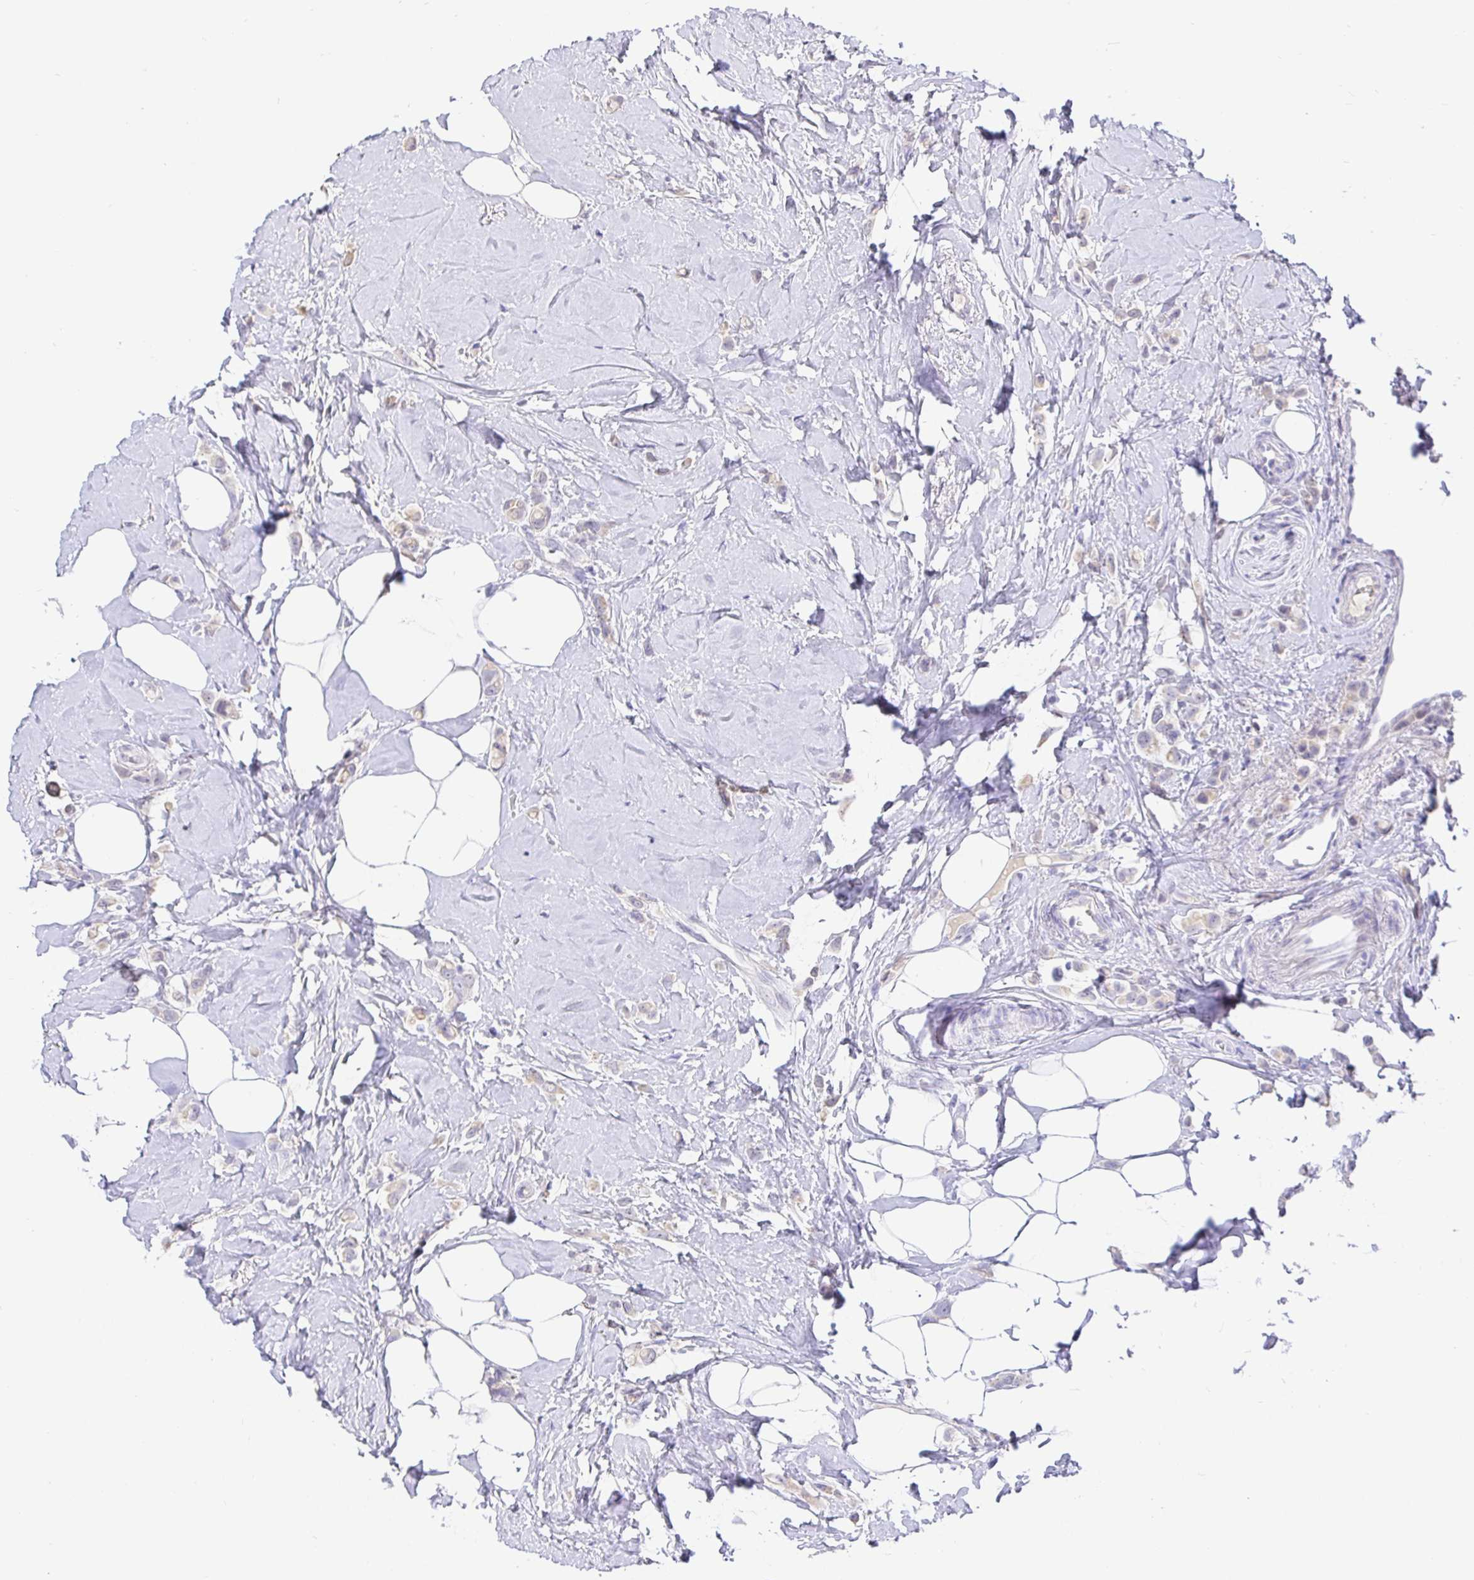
{"staining": {"intensity": "weak", "quantity": "25%-75%", "location": "cytoplasmic/membranous"}, "tissue": "breast cancer", "cell_type": "Tumor cells", "image_type": "cancer", "snomed": [{"axis": "morphology", "description": "Lobular carcinoma"}, {"axis": "topography", "description": "Breast"}], "caption": "Immunohistochemical staining of breast cancer exhibits low levels of weak cytoplasmic/membranous expression in about 25%-75% of tumor cells.", "gene": "EZHIP", "patient": {"sex": "female", "age": 66}}